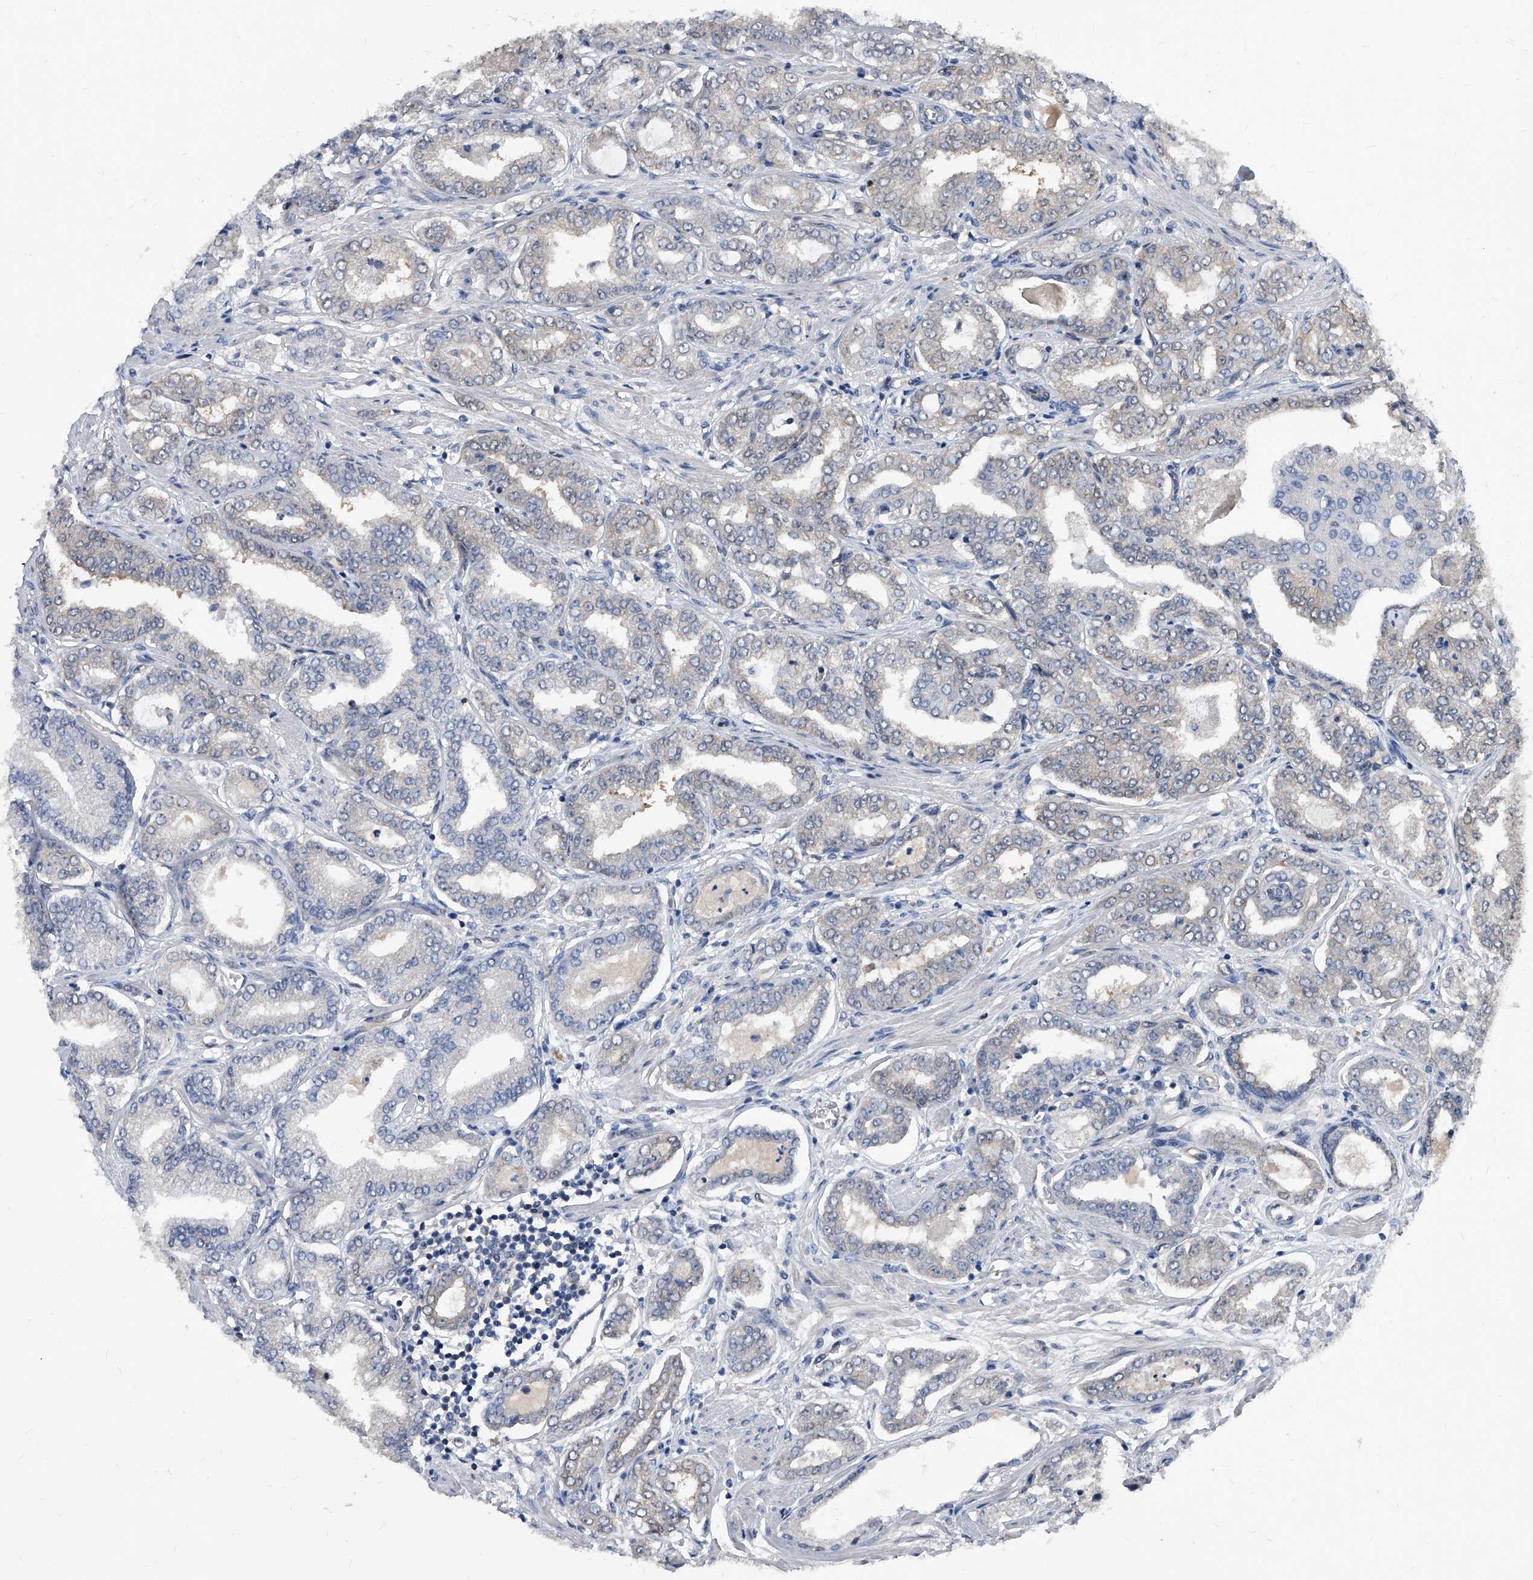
{"staining": {"intensity": "negative", "quantity": "none", "location": "none"}, "tissue": "prostate cancer", "cell_type": "Tumor cells", "image_type": "cancer", "snomed": [{"axis": "morphology", "description": "Adenocarcinoma, Low grade"}, {"axis": "topography", "description": "Prostate"}], "caption": "This is a micrograph of IHC staining of adenocarcinoma (low-grade) (prostate), which shows no staining in tumor cells.", "gene": "MAP2K6", "patient": {"sex": "male", "age": 63}}